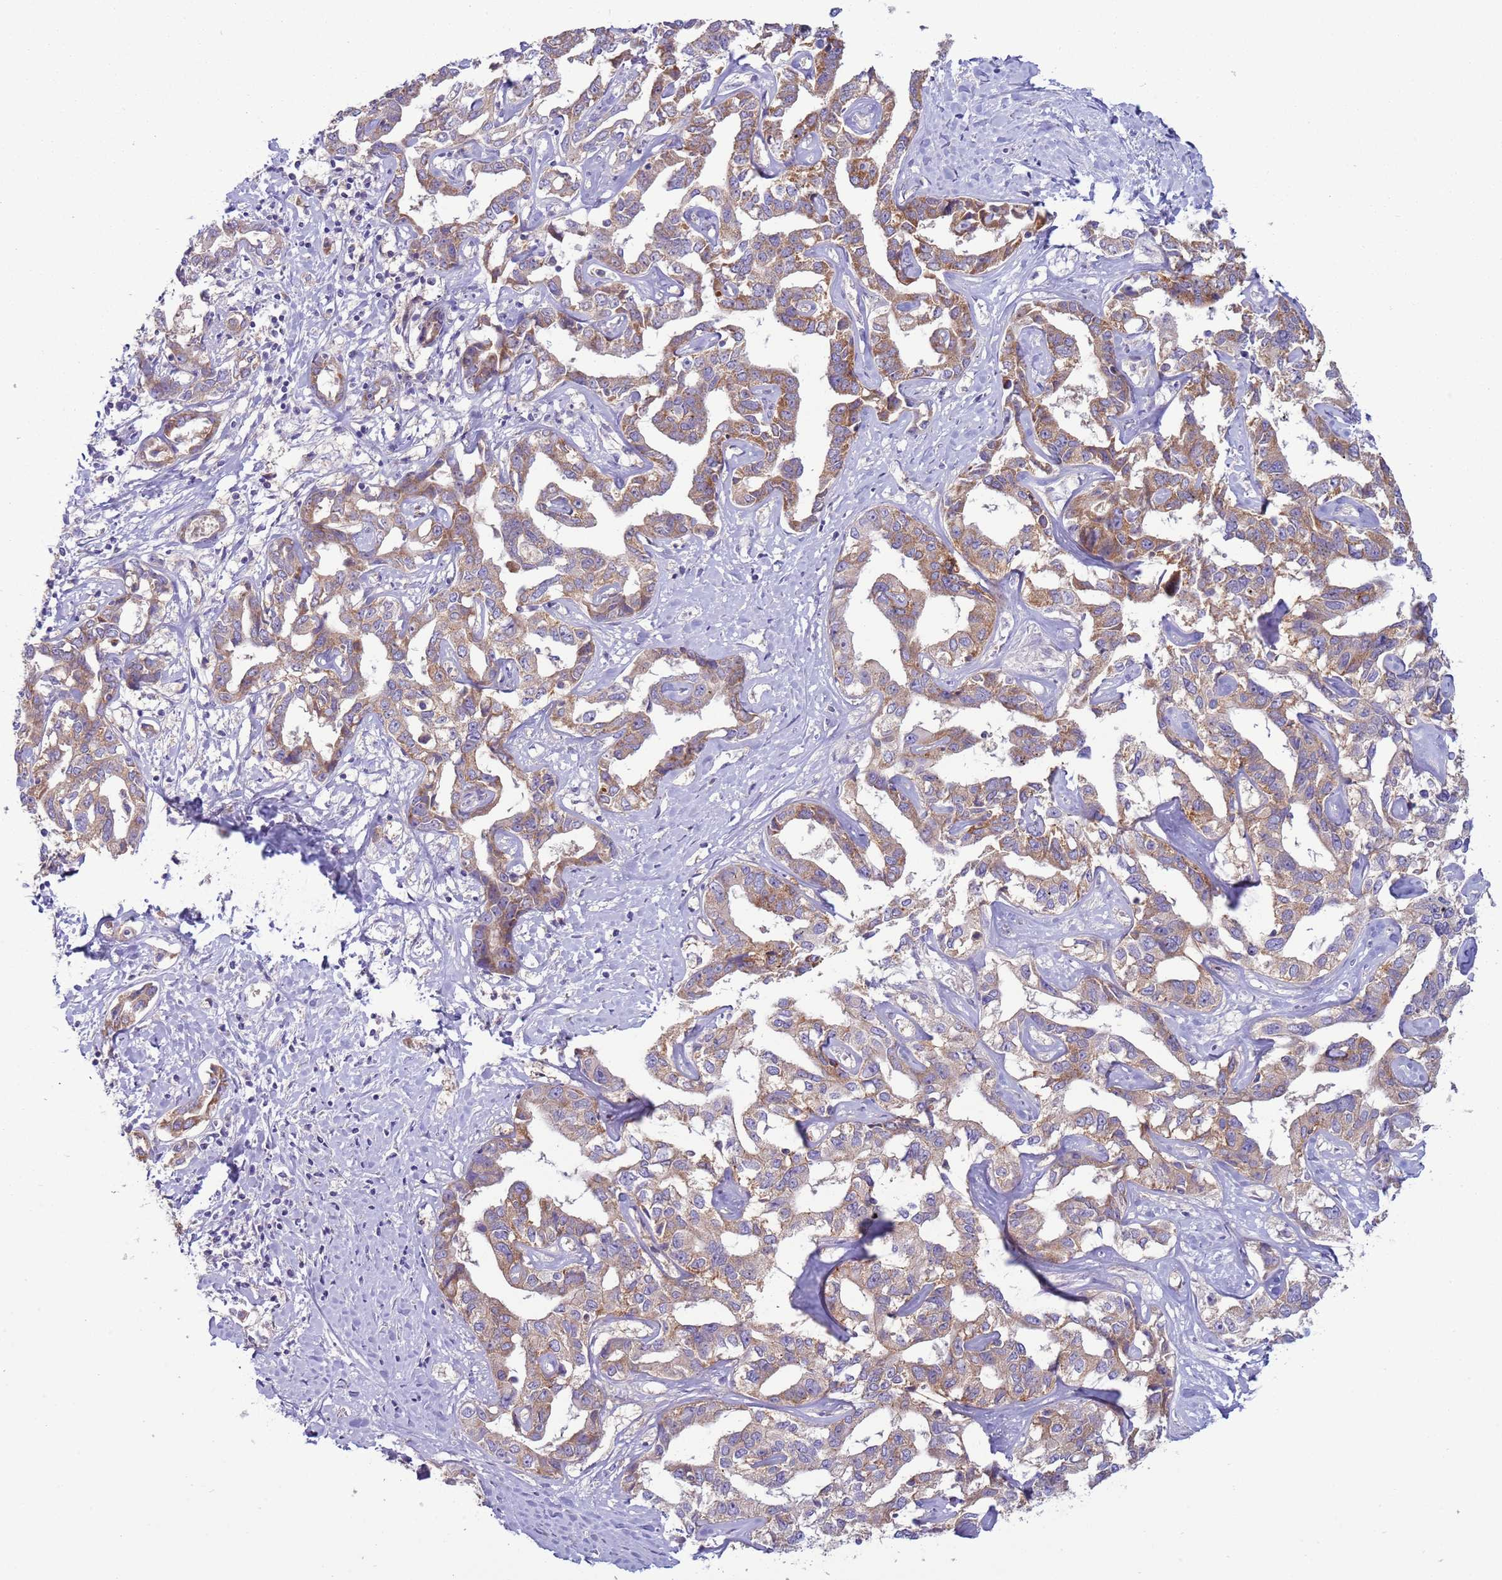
{"staining": {"intensity": "moderate", "quantity": "25%-75%", "location": "cytoplasmic/membranous"}, "tissue": "liver cancer", "cell_type": "Tumor cells", "image_type": "cancer", "snomed": [{"axis": "morphology", "description": "Cholangiocarcinoma"}, {"axis": "topography", "description": "Liver"}], "caption": "A brown stain highlights moderate cytoplasmic/membranous staining of a protein in liver cancer (cholangiocarcinoma) tumor cells.", "gene": "UQCRQ", "patient": {"sex": "male", "age": 59}}